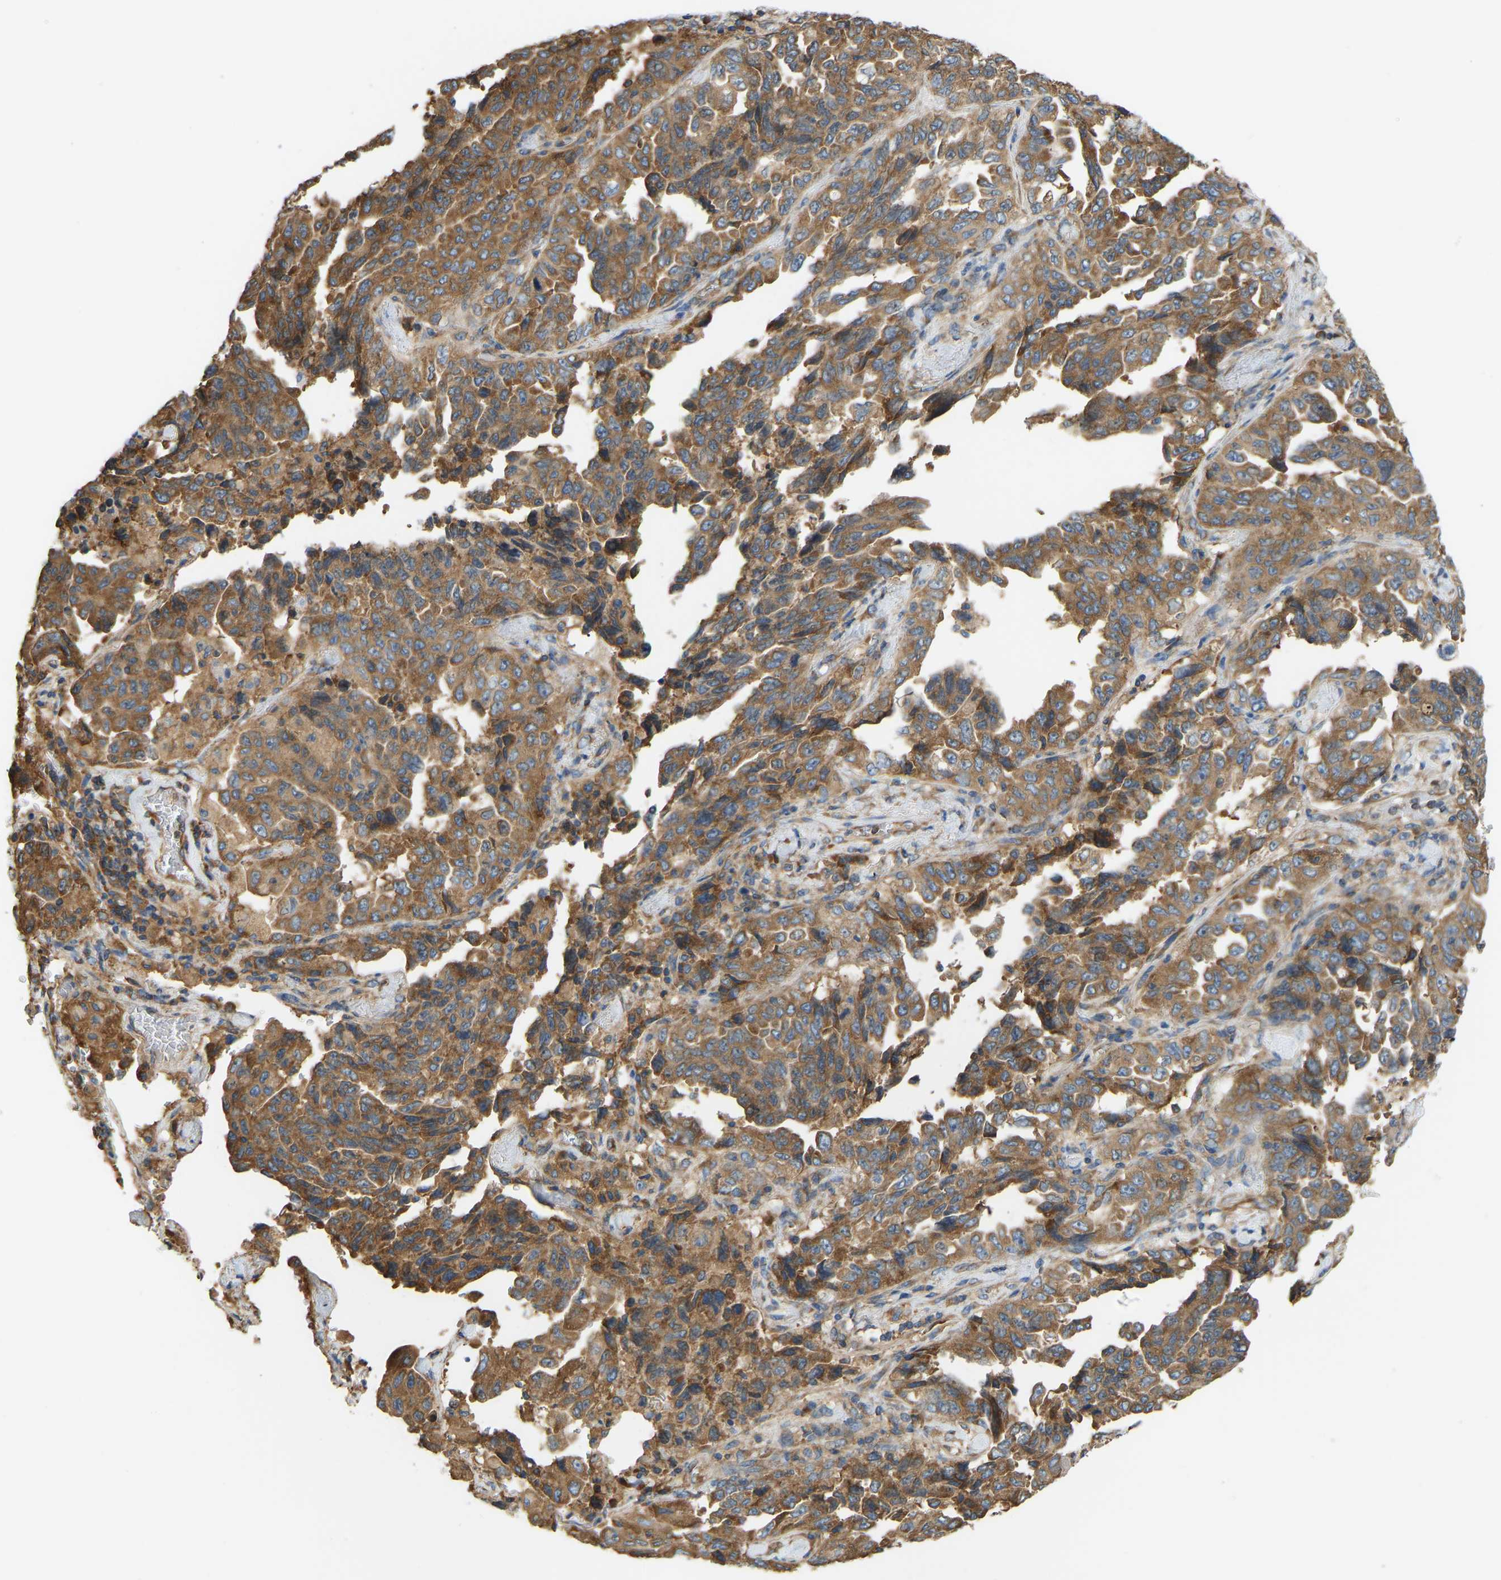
{"staining": {"intensity": "moderate", "quantity": ">75%", "location": "cytoplasmic/membranous"}, "tissue": "lung cancer", "cell_type": "Tumor cells", "image_type": "cancer", "snomed": [{"axis": "morphology", "description": "Adenocarcinoma, NOS"}, {"axis": "topography", "description": "Lung"}], "caption": "Adenocarcinoma (lung) stained with immunohistochemistry reveals moderate cytoplasmic/membranous positivity in approximately >75% of tumor cells.", "gene": "RPS6KB2", "patient": {"sex": "female", "age": 51}}